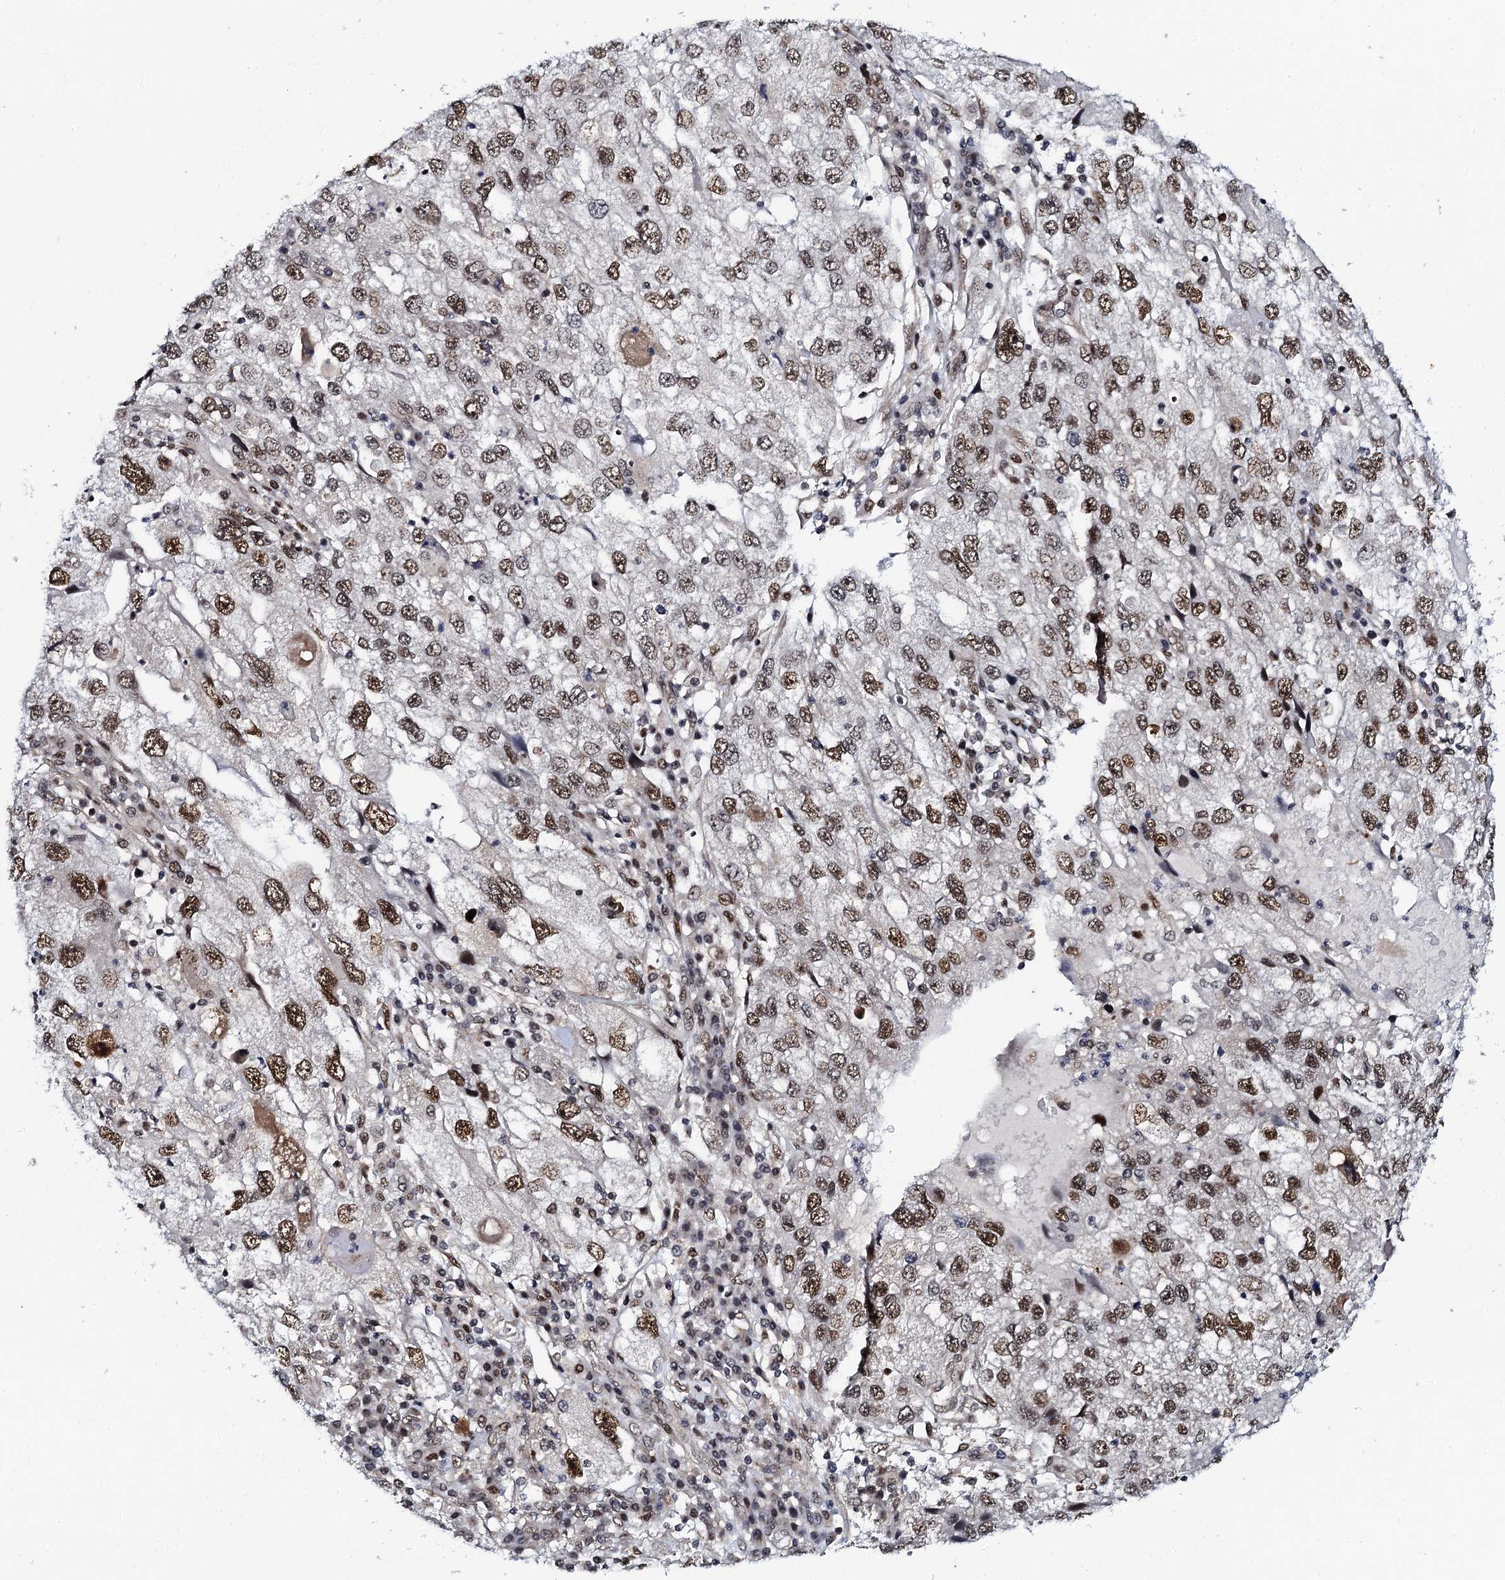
{"staining": {"intensity": "moderate", "quantity": ">75%", "location": "nuclear"}, "tissue": "endometrial cancer", "cell_type": "Tumor cells", "image_type": "cancer", "snomed": [{"axis": "morphology", "description": "Adenocarcinoma, NOS"}, {"axis": "topography", "description": "Endometrium"}], "caption": "The micrograph shows a brown stain indicating the presence of a protein in the nuclear of tumor cells in adenocarcinoma (endometrial).", "gene": "CSTF3", "patient": {"sex": "female", "age": 49}}